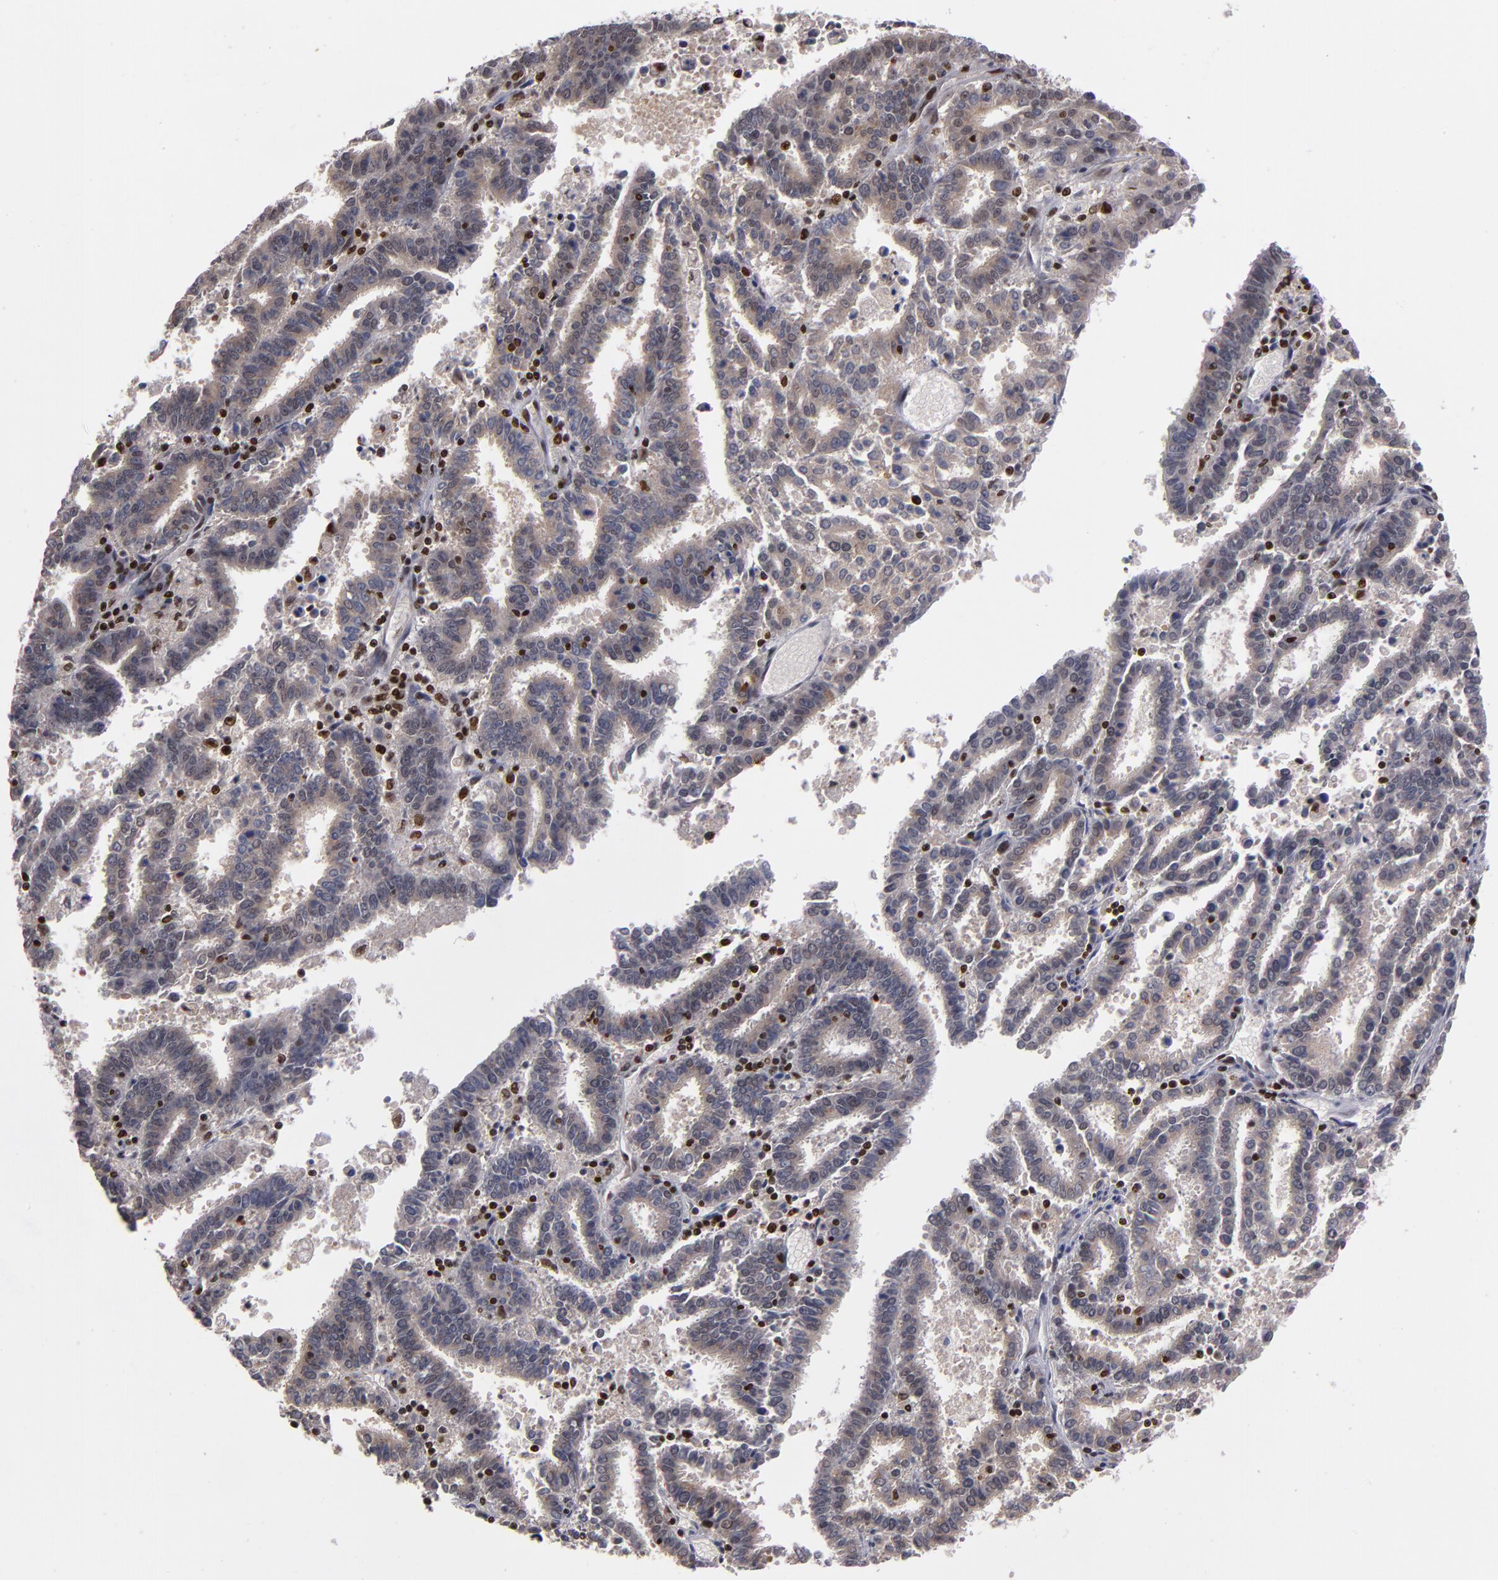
{"staining": {"intensity": "weak", "quantity": ">75%", "location": "cytoplasmic/membranous"}, "tissue": "endometrial cancer", "cell_type": "Tumor cells", "image_type": "cancer", "snomed": [{"axis": "morphology", "description": "Adenocarcinoma, NOS"}, {"axis": "topography", "description": "Uterus"}], "caption": "Immunohistochemistry (IHC) (DAB) staining of adenocarcinoma (endometrial) displays weak cytoplasmic/membranous protein positivity in approximately >75% of tumor cells. (IHC, brightfield microscopy, high magnification).", "gene": "KDM6A", "patient": {"sex": "female", "age": 83}}